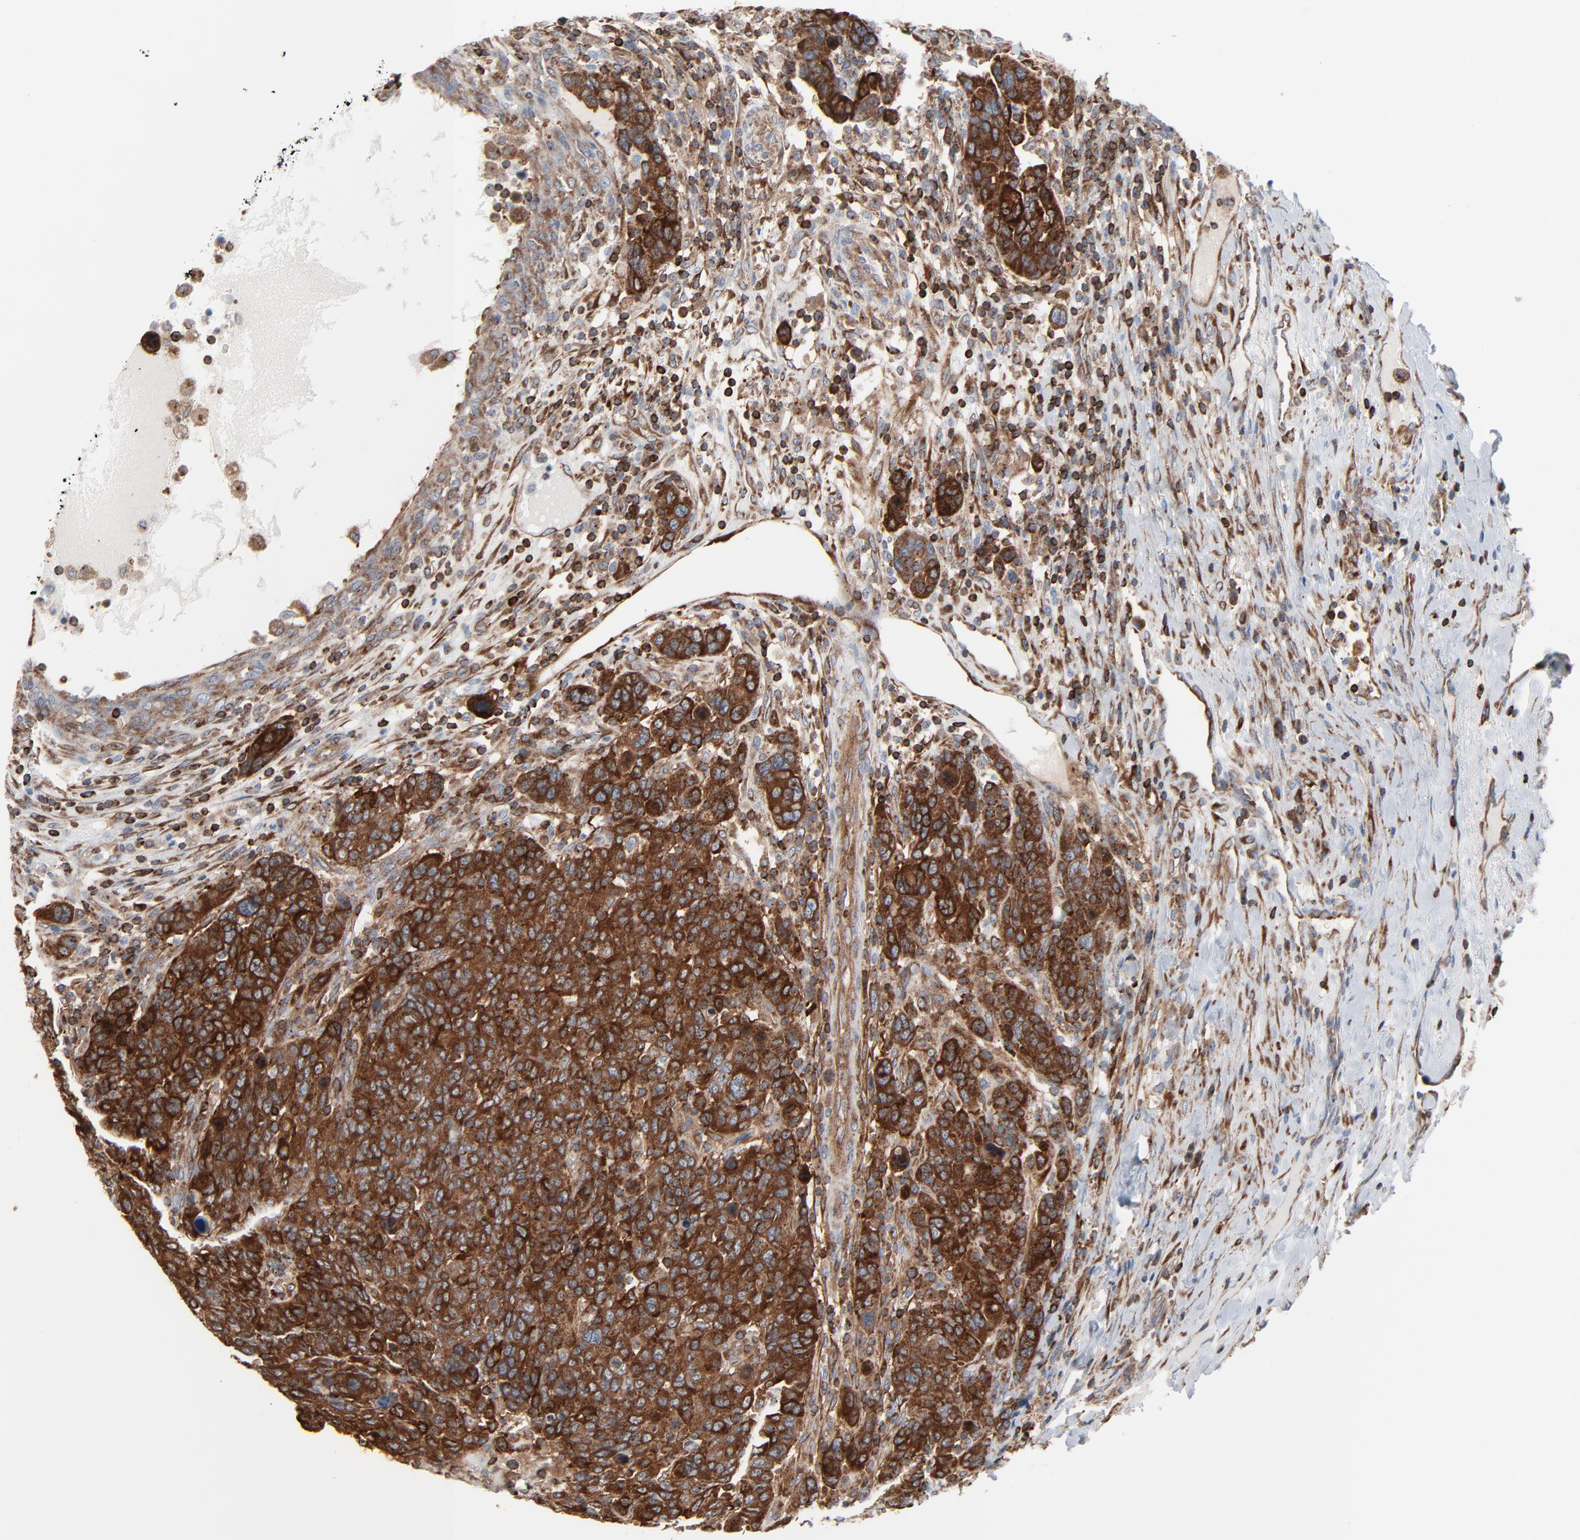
{"staining": {"intensity": "strong", "quantity": ">75%", "location": "cytoplasmic/membranous"}, "tissue": "breast cancer", "cell_type": "Tumor cells", "image_type": "cancer", "snomed": [{"axis": "morphology", "description": "Duct carcinoma"}, {"axis": "topography", "description": "Breast"}], "caption": "A high amount of strong cytoplasmic/membranous expression is identified in about >75% of tumor cells in breast cancer (infiltrating ductal carcinoma) tissue.", "gene": "OPTN", "patient": {"sex": "female", "age": 37}}